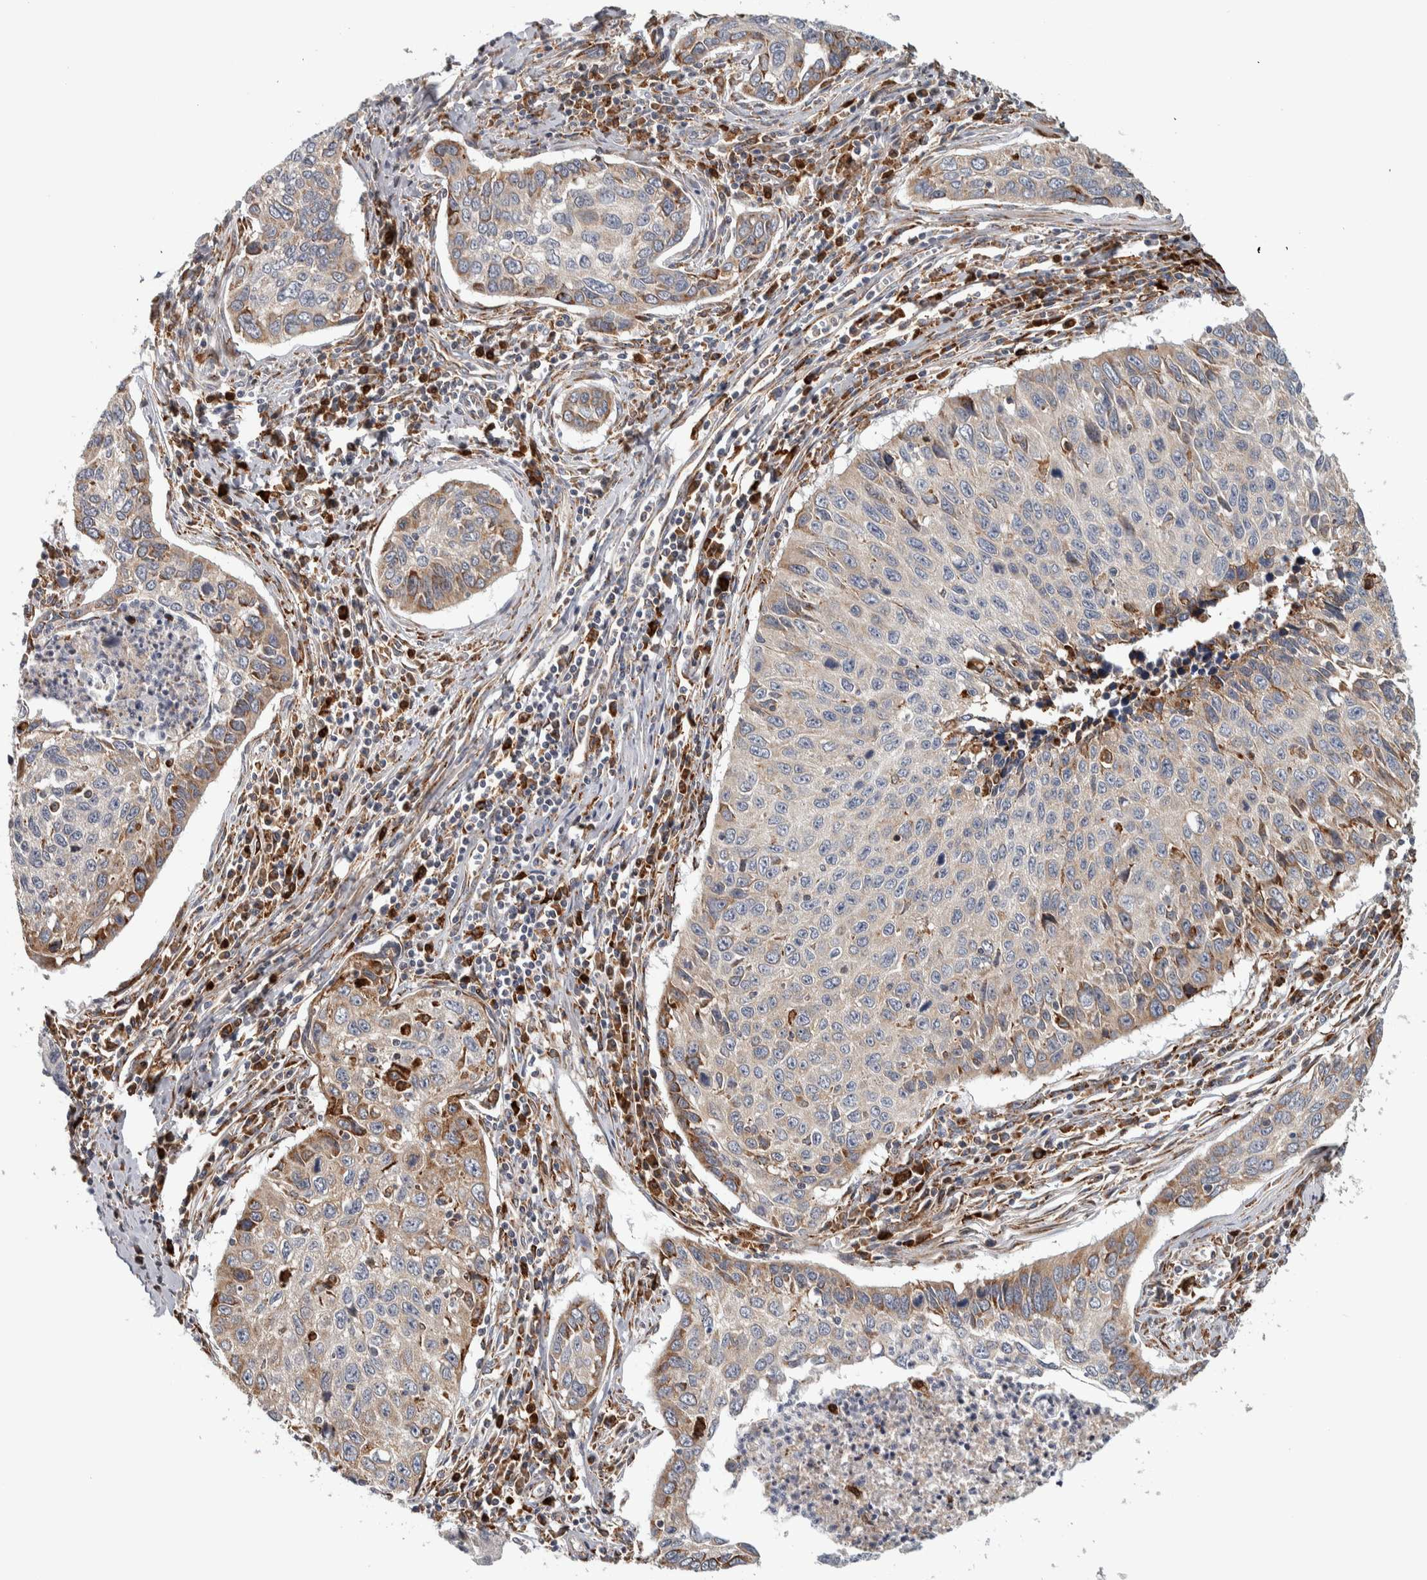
{"staining": {"intensity": "weak", "quantity": "25%-75%", "location": "cytoplasmic/membranous"}, "tissue": "cervical cancer", "cell_type": "Tumor cells", "image_type": "cancer", "snomed": [{"axis": "morphology", "description": "Squamous cell carcinoma, NOS"}, {"axis": "topography", "description": "Cervix"}], "caption": "Immunohistochemical staining of human cervical cancer (squamous cell carcinoma) displays weak cytoplasmic/membranous protein expression in about 25%-75% of tumor cells.", "gene": "ADPRM", "patient": {"sex": "female", "age": 53}}